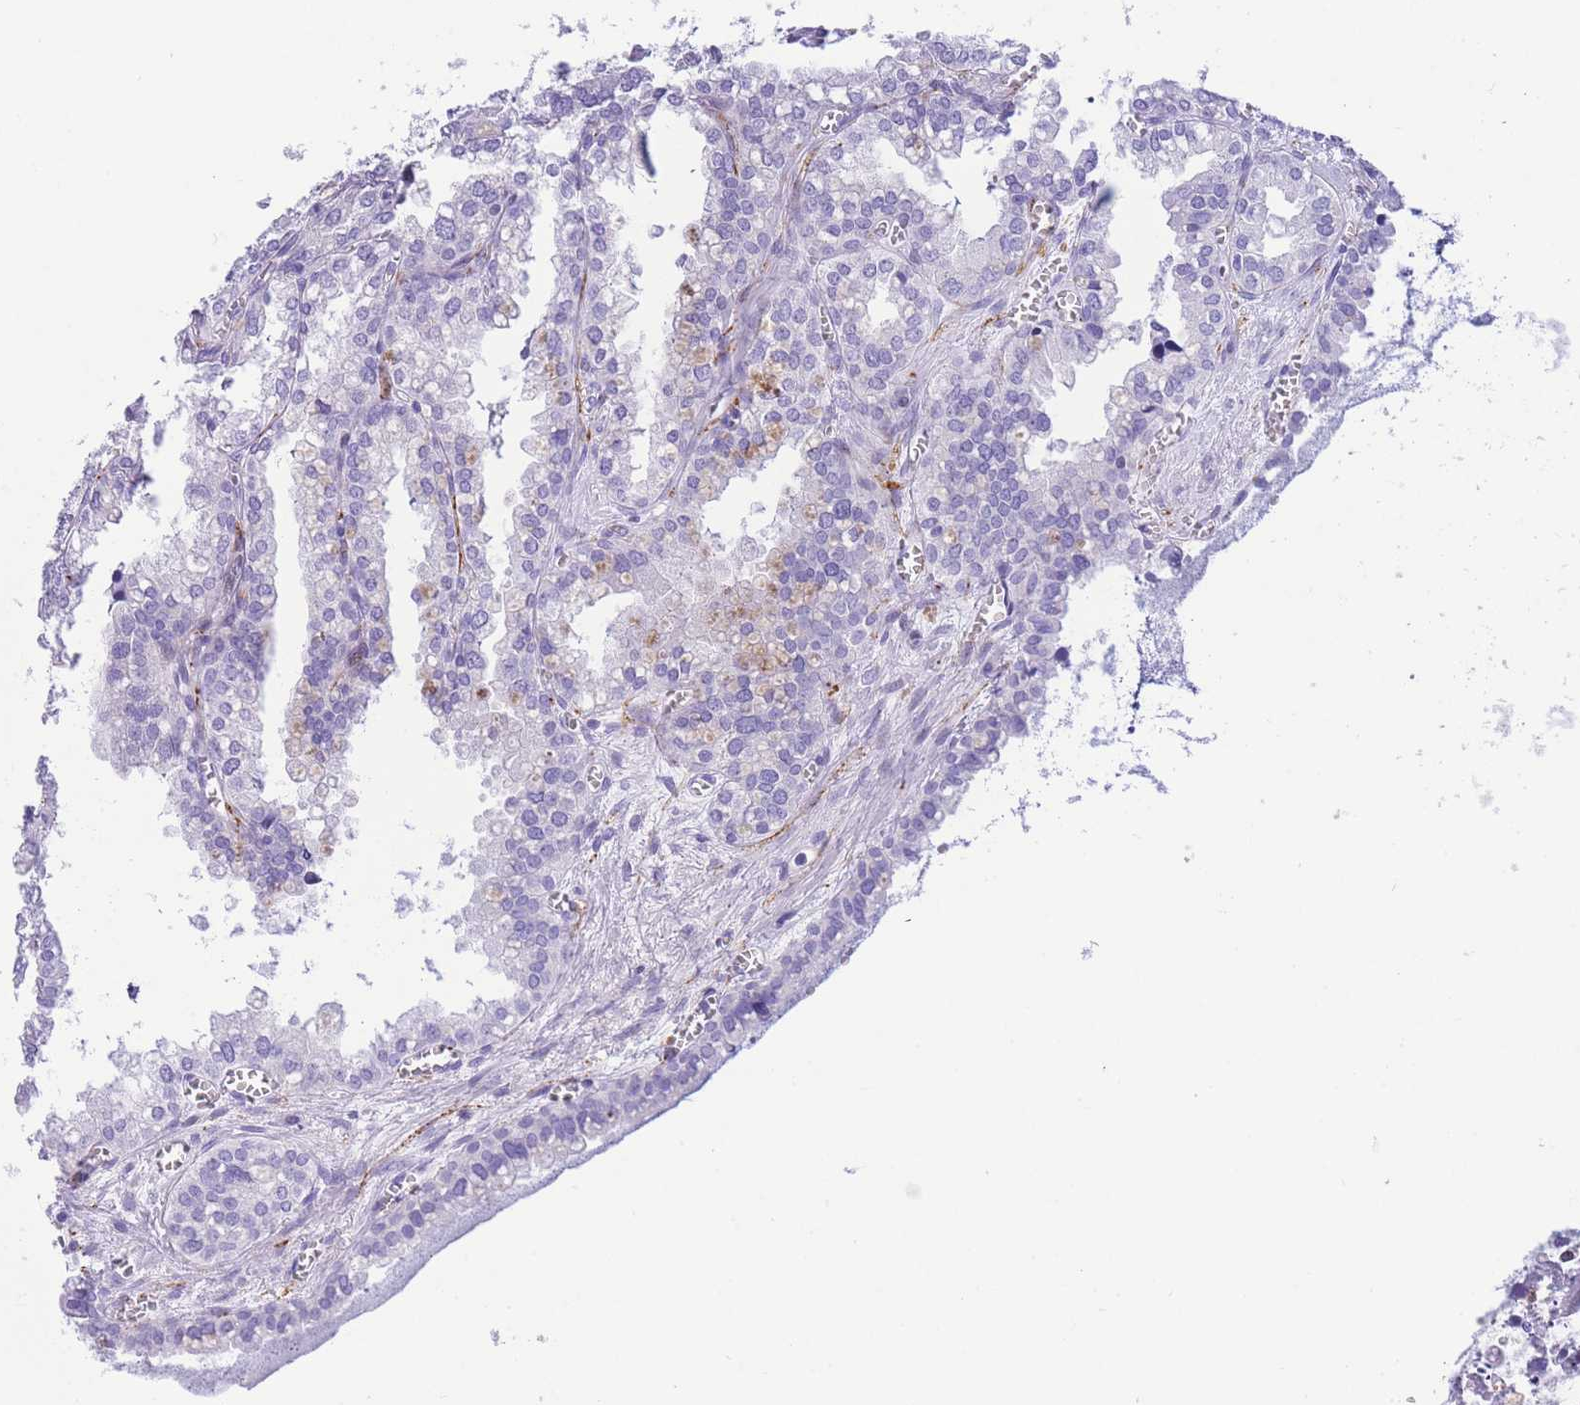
{"staining": {"intensity": "negative", "quantity": "none", "location": "none"}, "tissue": "seminal vesicle", "cell_type": "Glandular cells", "image_type": "normal", "snomed": [{"axis": "morphology", "description": "Normal tissue, NOS"}, {"axis": "topography", "description": "Prostate"}, {"axis": "topography", "description": "Seminal veicle"}], "caption": "Photomicrograph shows no significant protein expression in glandular cells of normal seminal vesicle. (DAB (3,3'-diaminobenzidine) IHC with hematoxylin counter stain).", "gene": "TIFAB", "patient": {"sex": "male", "age": 51}}